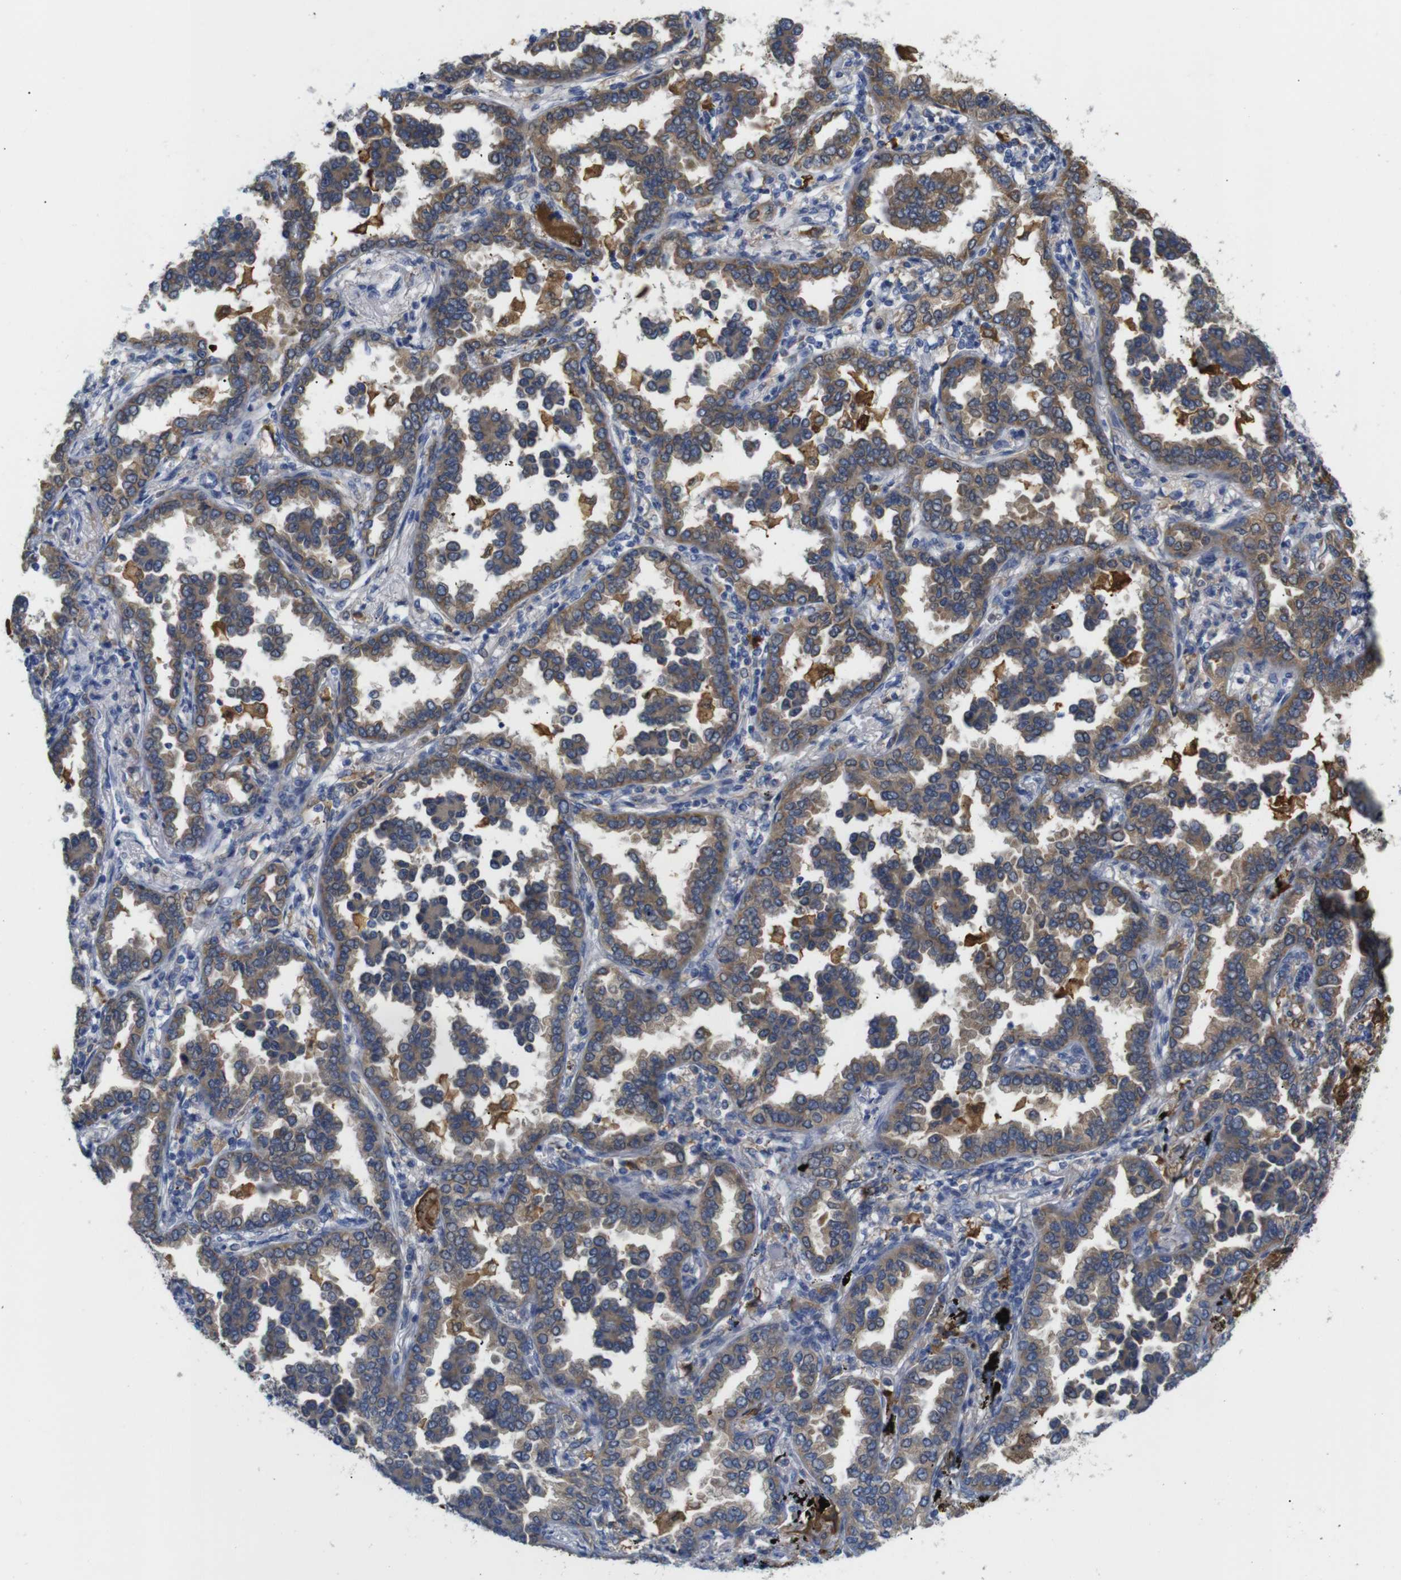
{"staining": {"intensity": "weak", "quantity": ">75%", "location": "cytoplasmic/membranous"}, "tissue": "lung cancer", "cell_type": "Tumor cells", "image_type": "cancer", "snomed": [{"axis": "morphology", "description": "Normal tissue, NOS"}, {"axis": "morphology", "description": "Adenocarcinoma, NOS"}, {"axis": "topography", "description": "Lung"}], "caption": "Weak cytoplasmic/membranous protein positivity is appreciated in about >75% of tumor cells in lung cancer.", "gene": "NEBL", "patient": {"sex": "male", "age": 59}}